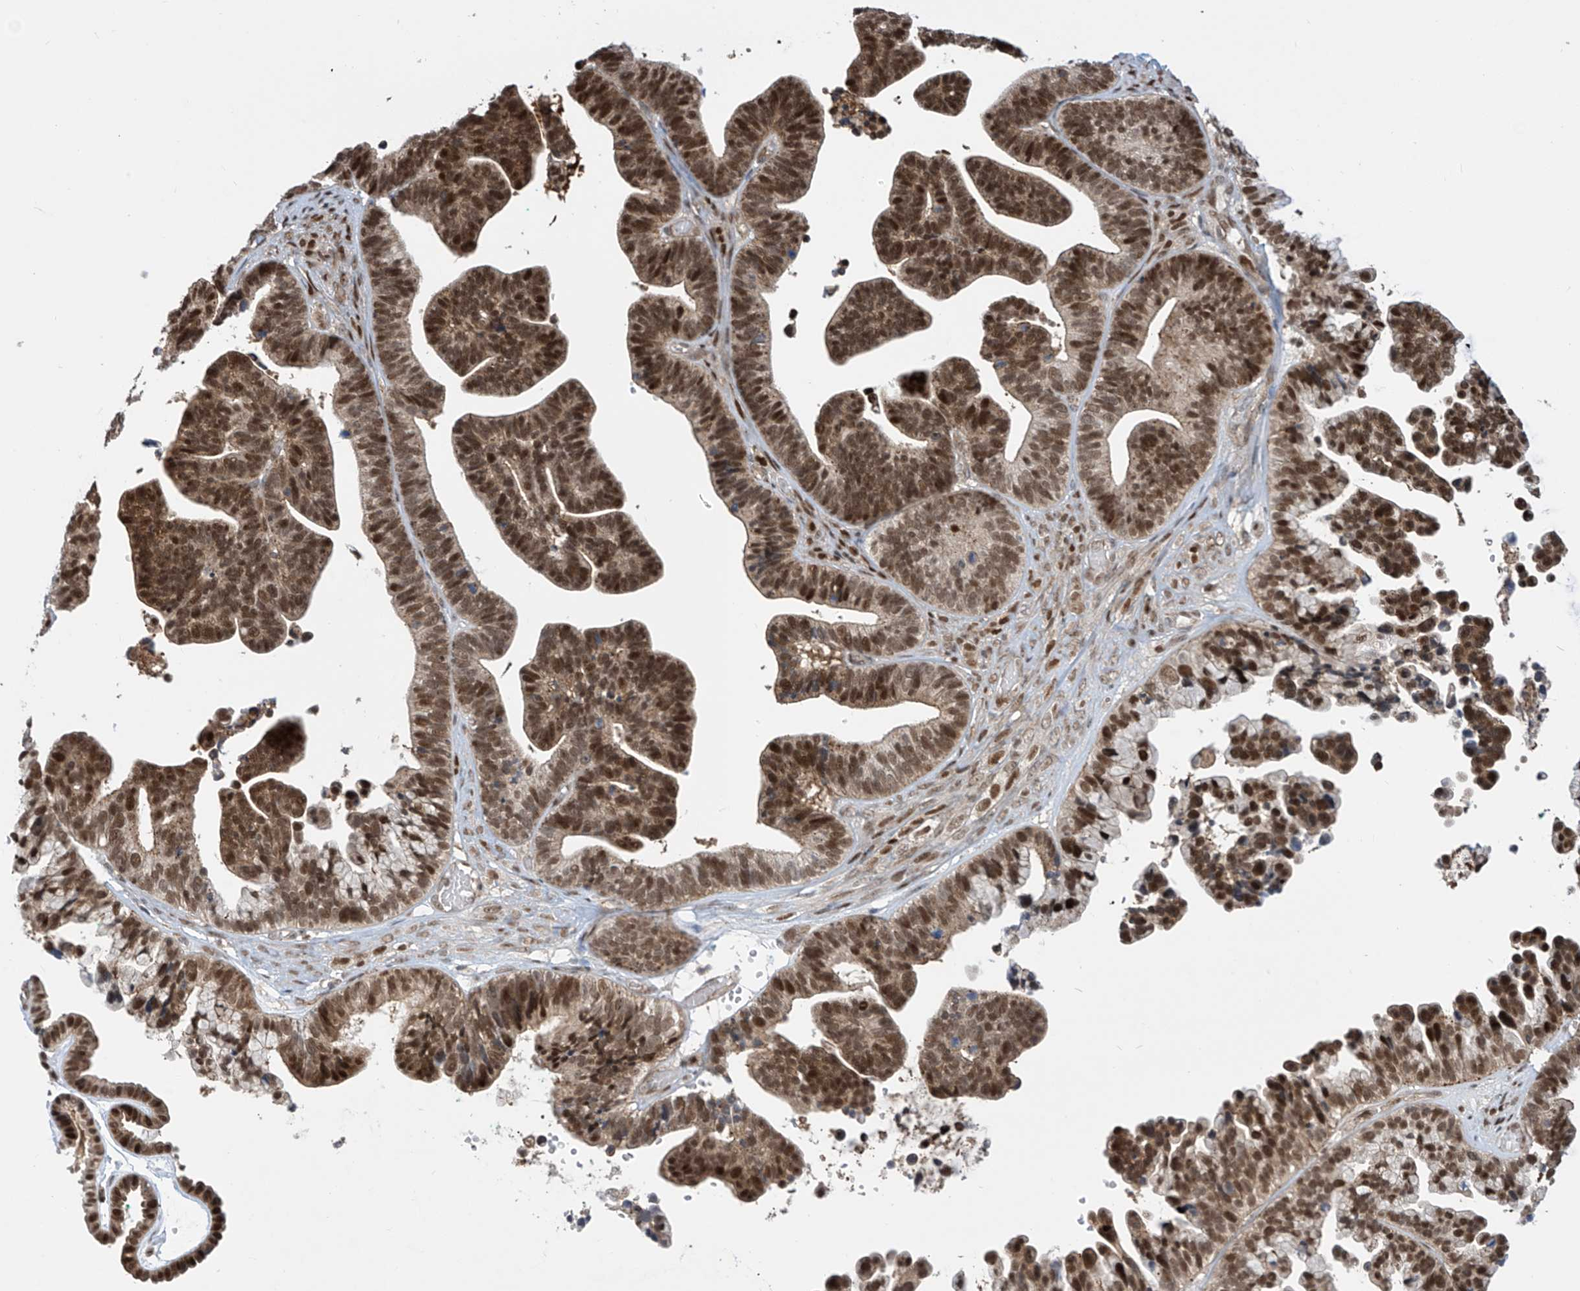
{"staining": {"intensity": "strong", "quantity": ">75%", "location": "cytoplasmic/membranous,nuclear"}, "tissue": "ovarian cancer", "cell_type": "Tumor cells", "image_type": "cancer", "snomed": [{"axis": "morphology", "description": "Cystadenocarcinoma, serous, NOS"}, {"axis": "topography", "description": "Ovary"}], "caption": "There is high levels of strong cytoplasmic/membranous and nuclear staining in tumor cells of ovarian cancer (serous cystadenocarcinoma), as demonstrated by immunohistochemical staining (brown color).", "gene": "LAGE3", "patient": {"sex": "female", "age": 56}}